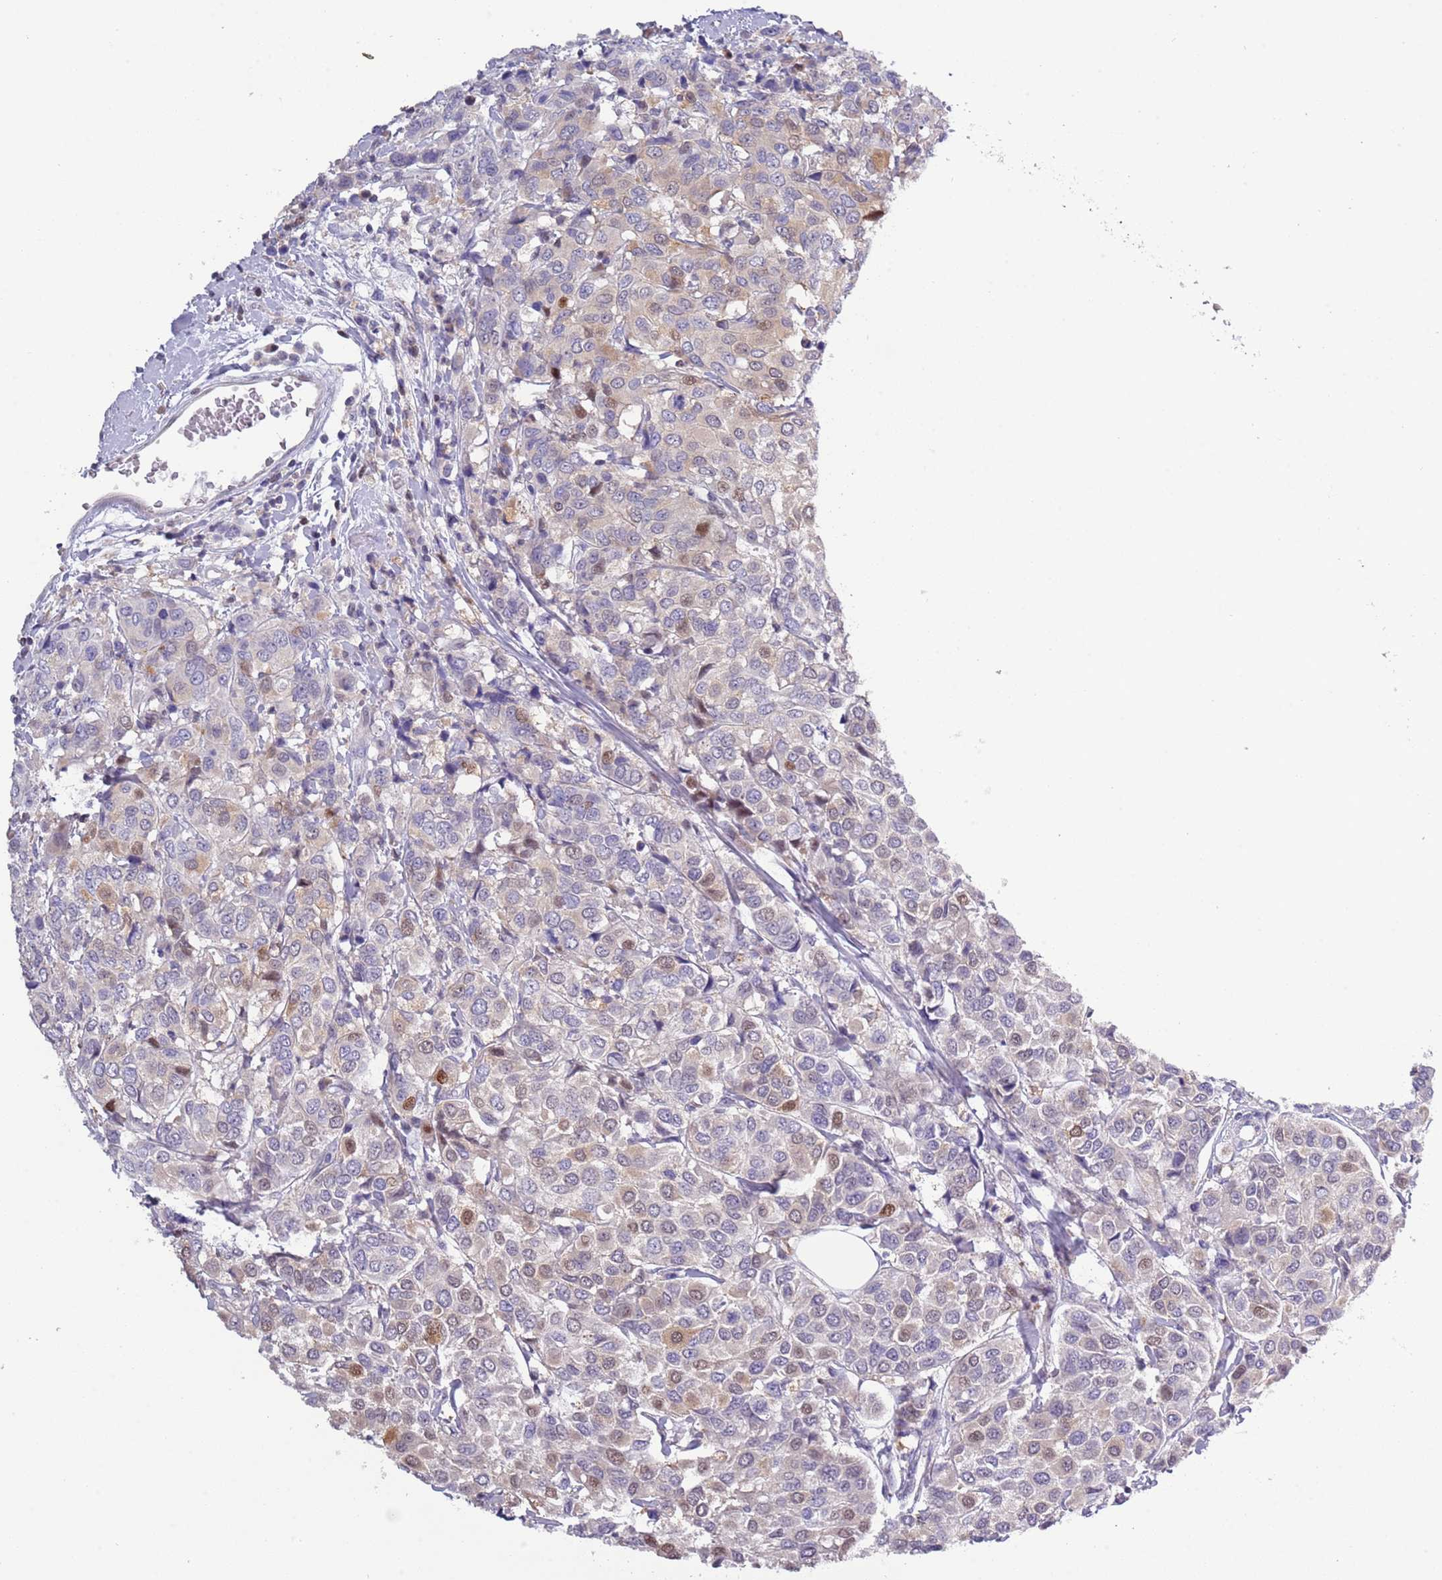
{"staining": {"intensity": "moderate", "quantity": "<25%", "location": "nuclear"}, "tissue": "breast cancer", "cell_type": "Tumor cells", "image_type": "cancer", "snomed": [{"axis": "morphology", "description": "Duct carcinoma"}, {"axis": "topography", "description": "Breast"}], "caption": "The immunohistochemical stain labels moderate nuclear positivity in tumor cells of breast cancer (invasive ductal carcinoma) tissue.", "gene": "NBPF6", "patient": {"sex": "female", "age": 55}}